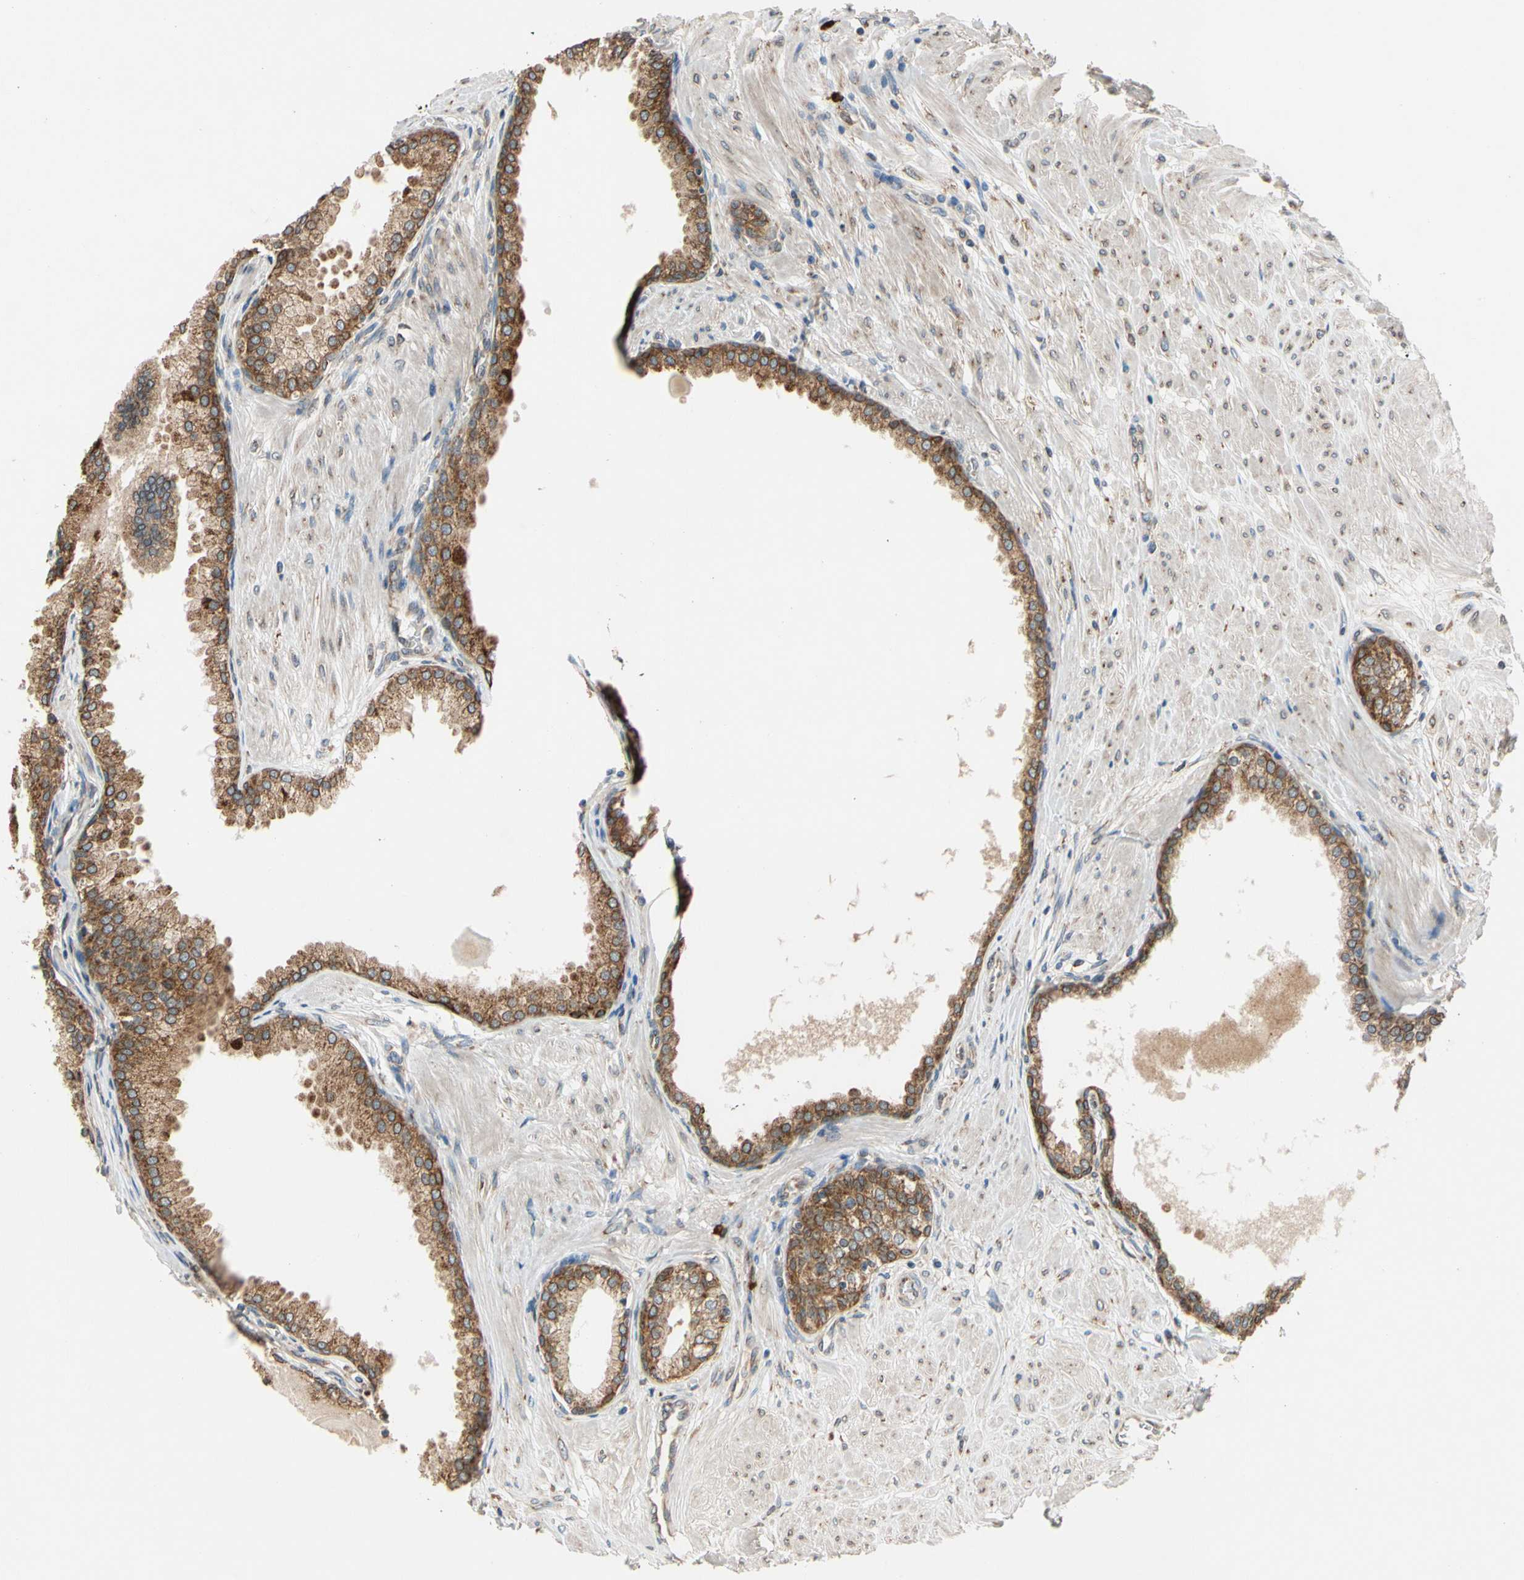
{"staining": {"intensity": "moderate", "quantity": ">75%", "location": "cytoplasmic/membranous"}, "tissue": "prostate", "cell_type": "Glandular cells", "image_type": "normal", "snomed": [{"axis": "morphology", "description": "Normal tissue, NOS"}, {"axis": "topography", "description": "Prostate"}], "caption": "Benign prostate demonstrates moderate cytoplasmic/membranous positivity in approximately >75% of glandular cells Immunohistochemistry stains the protein in brown and the nuclei are stained blue..", "gene": "RPN2", "patient": {"sex": "male", "age": 51}}